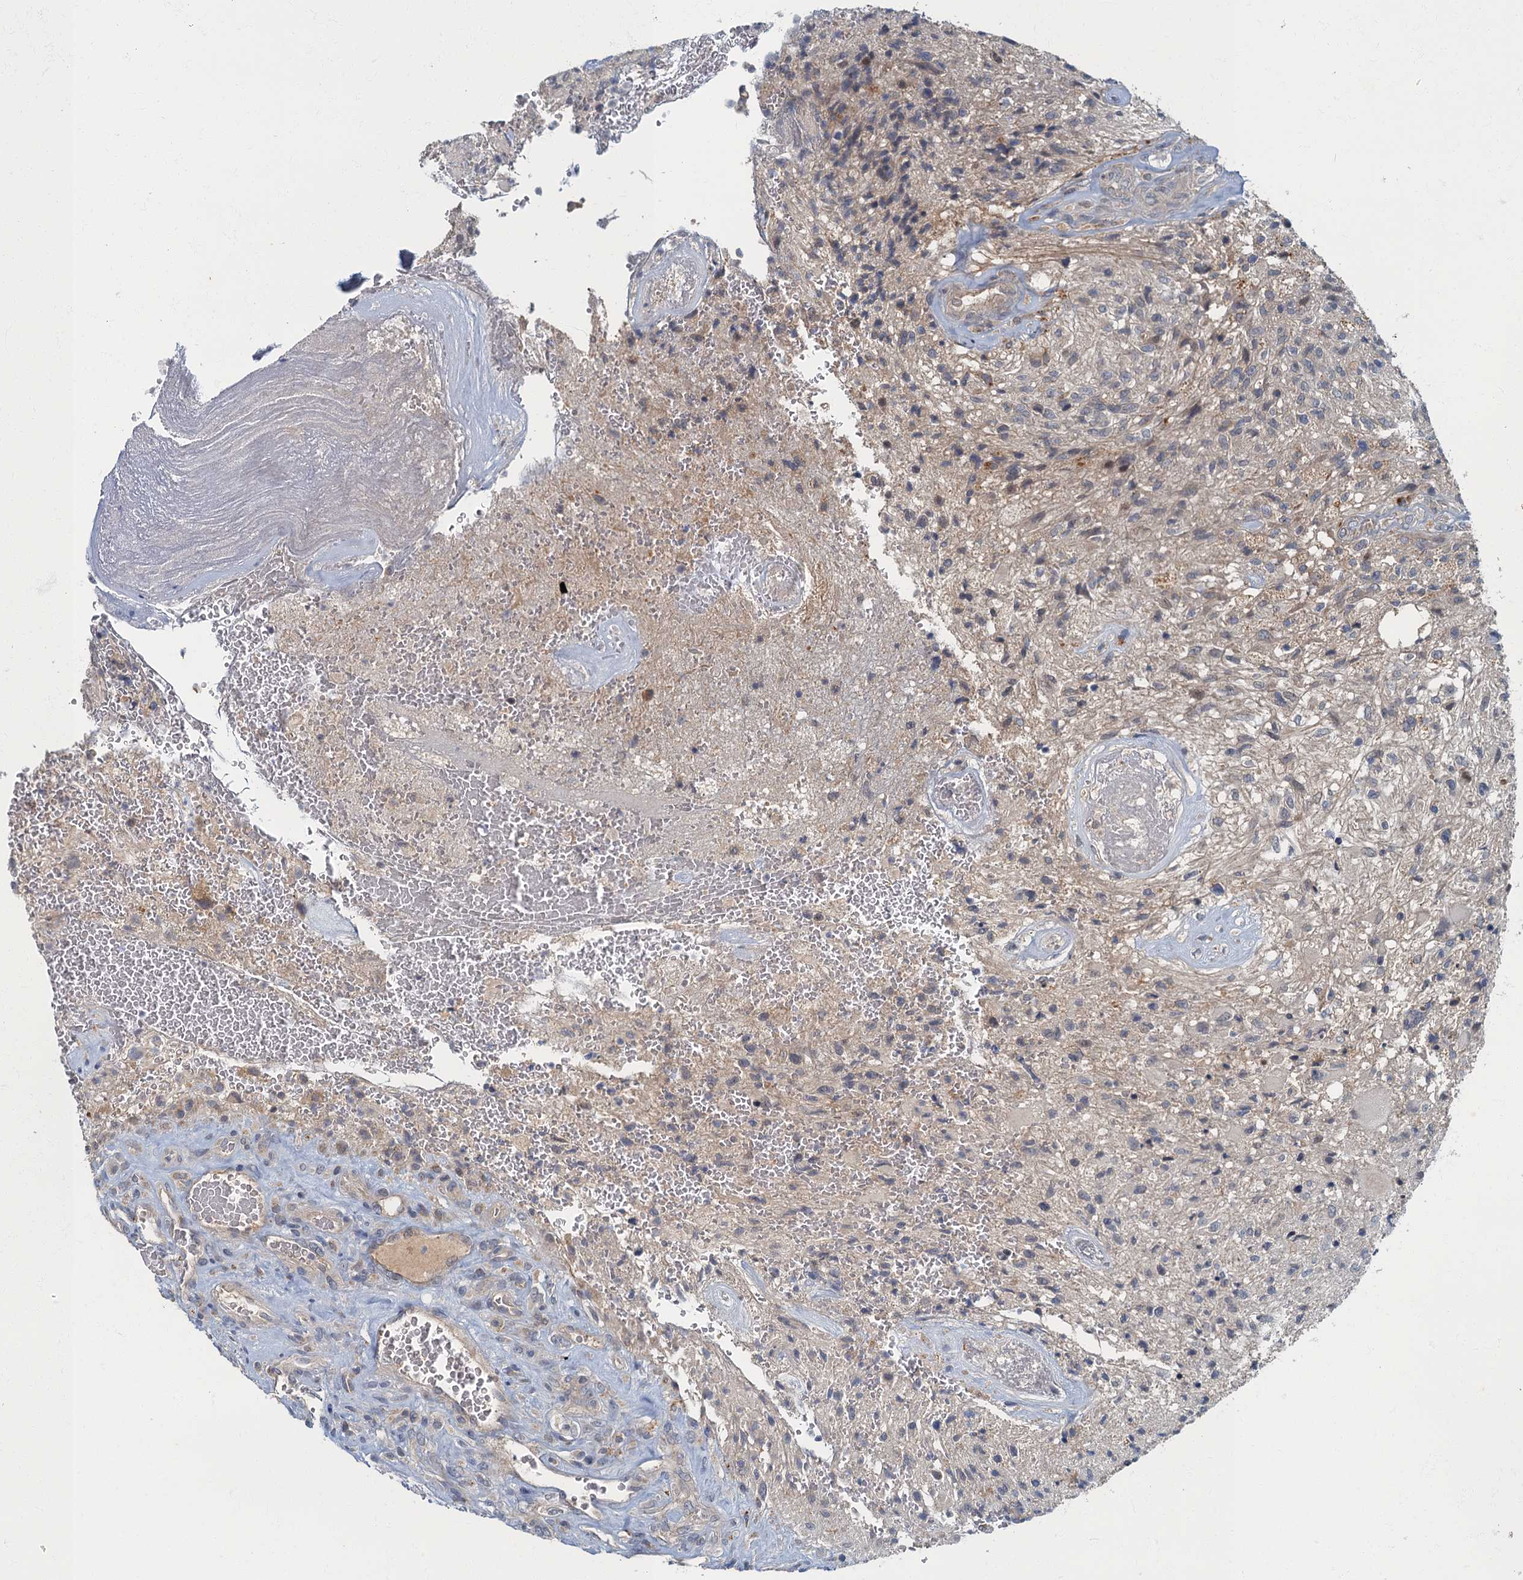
{"staining": {"intensity": "weak", "quantity": "<25%", "location": "cytoplasmic/membranous"}, "tissue": "glioma", "cell_type": "Tumor cells", "image_type": "cancer", "snomed": [{"axis": "morphology", "description": "Glioma, malignant, High grade"}, {"axis": "topography", "description": "Brain"}], "caption": "DAB immunohistochemical staining of human malignant high-grade glioma exhibits no significant positivity in tumor cells.", "gene": "WDCP", "patient": {"sex": "male", "age": 56}}